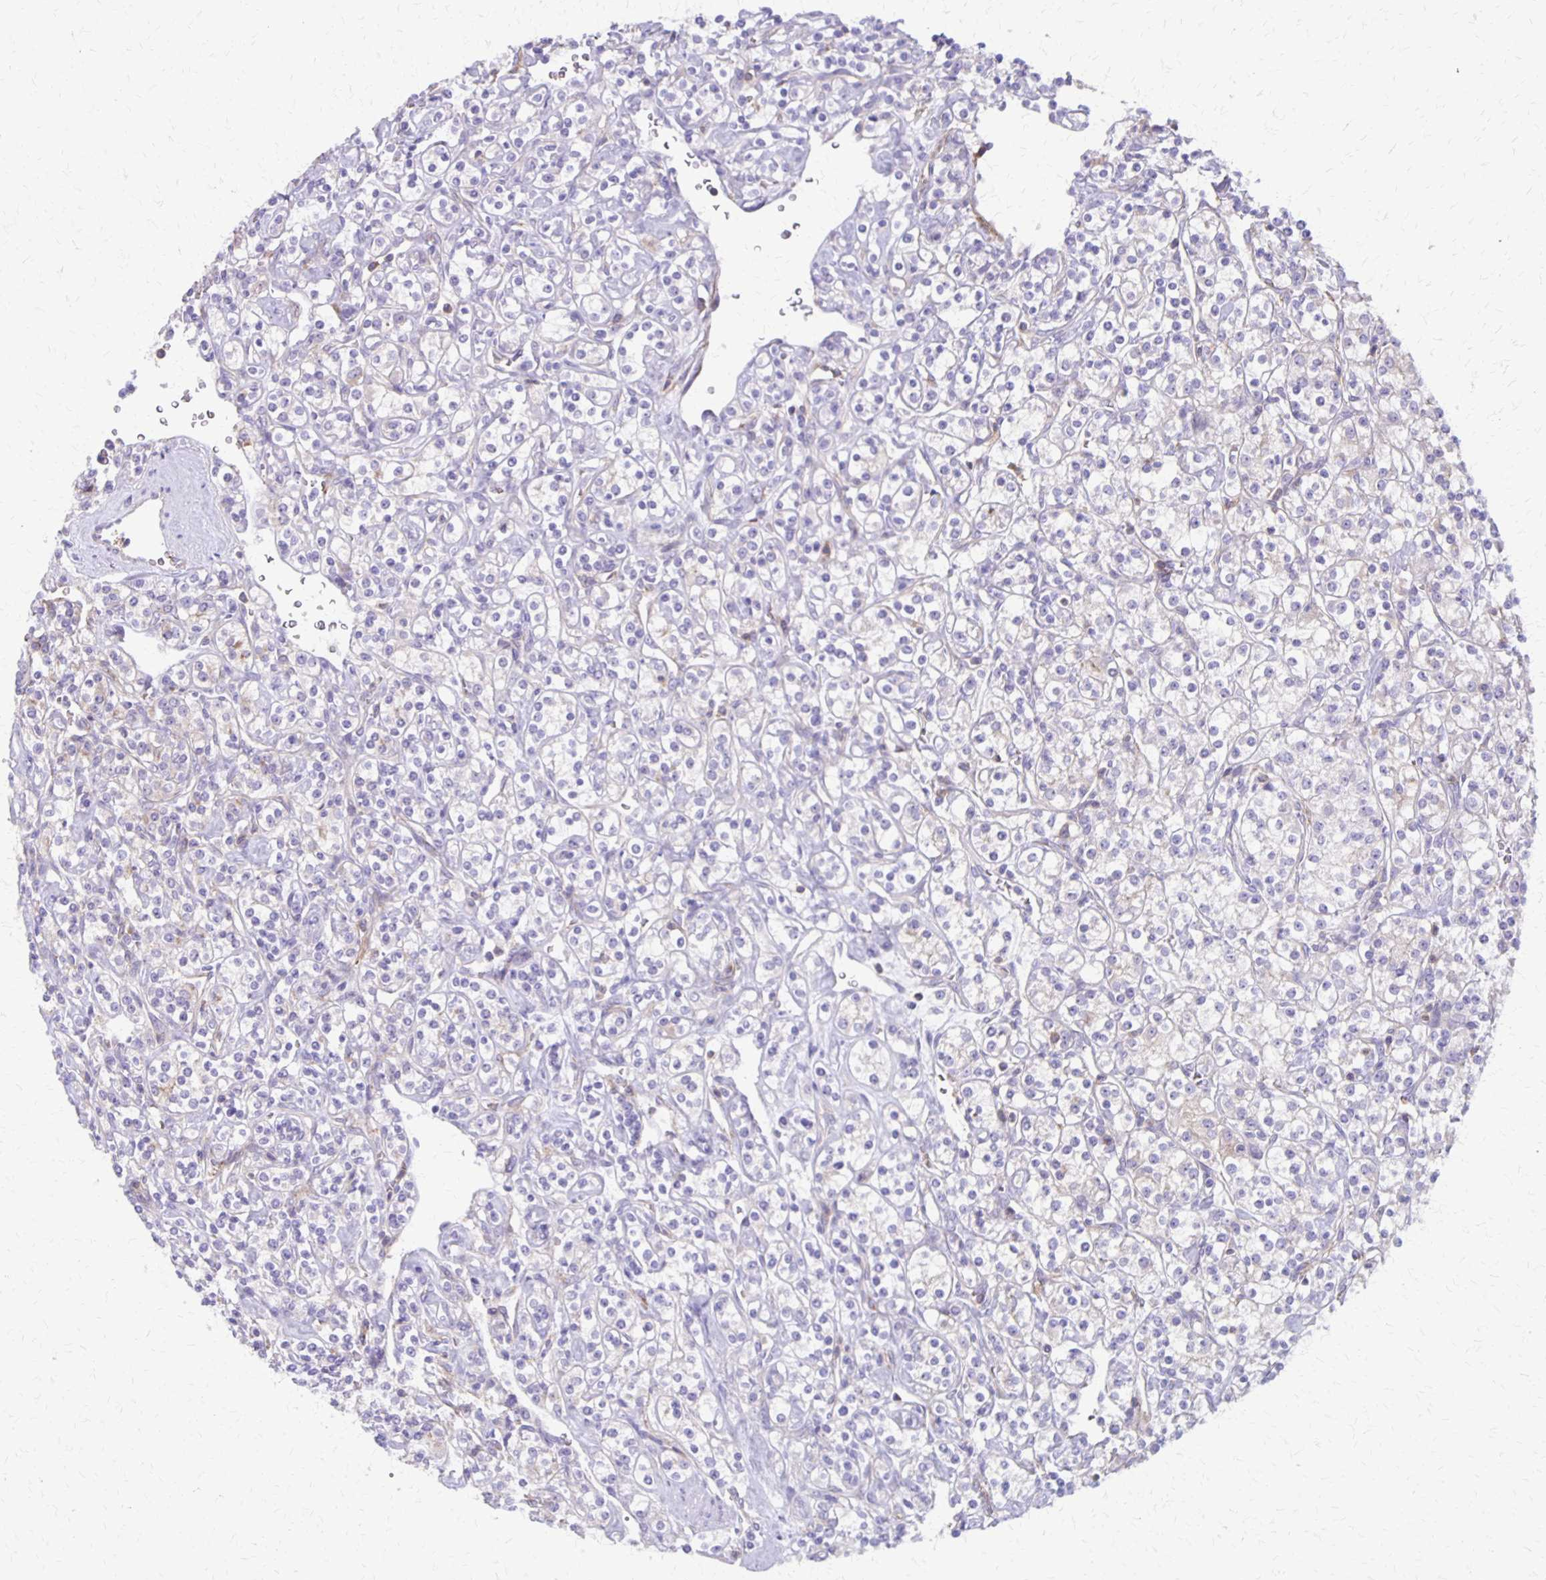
{"staining": {"intensity": "weak", "quantity": "<25%", "location": "cytoplasmic/membranous"}, "tissue": "renal cancer", "cell_type": "Tumor cells", "image_type": "cancer", "snomed": [{"axis": "morphology", "description": "Adenocarcinoma, NOS"}, {"axis": "topography", "description": "Kidney"}], "caption": "DAB immunohistochemical staining of human adenocarcinoma (renal) shows no significant staining in tumor cells. (Brightfield microscopy of DAB immunohistochemistry (IHC) at high magnification).", "gene": "SEPTIN5", "patient": {"sex": "male", "age": 77}}